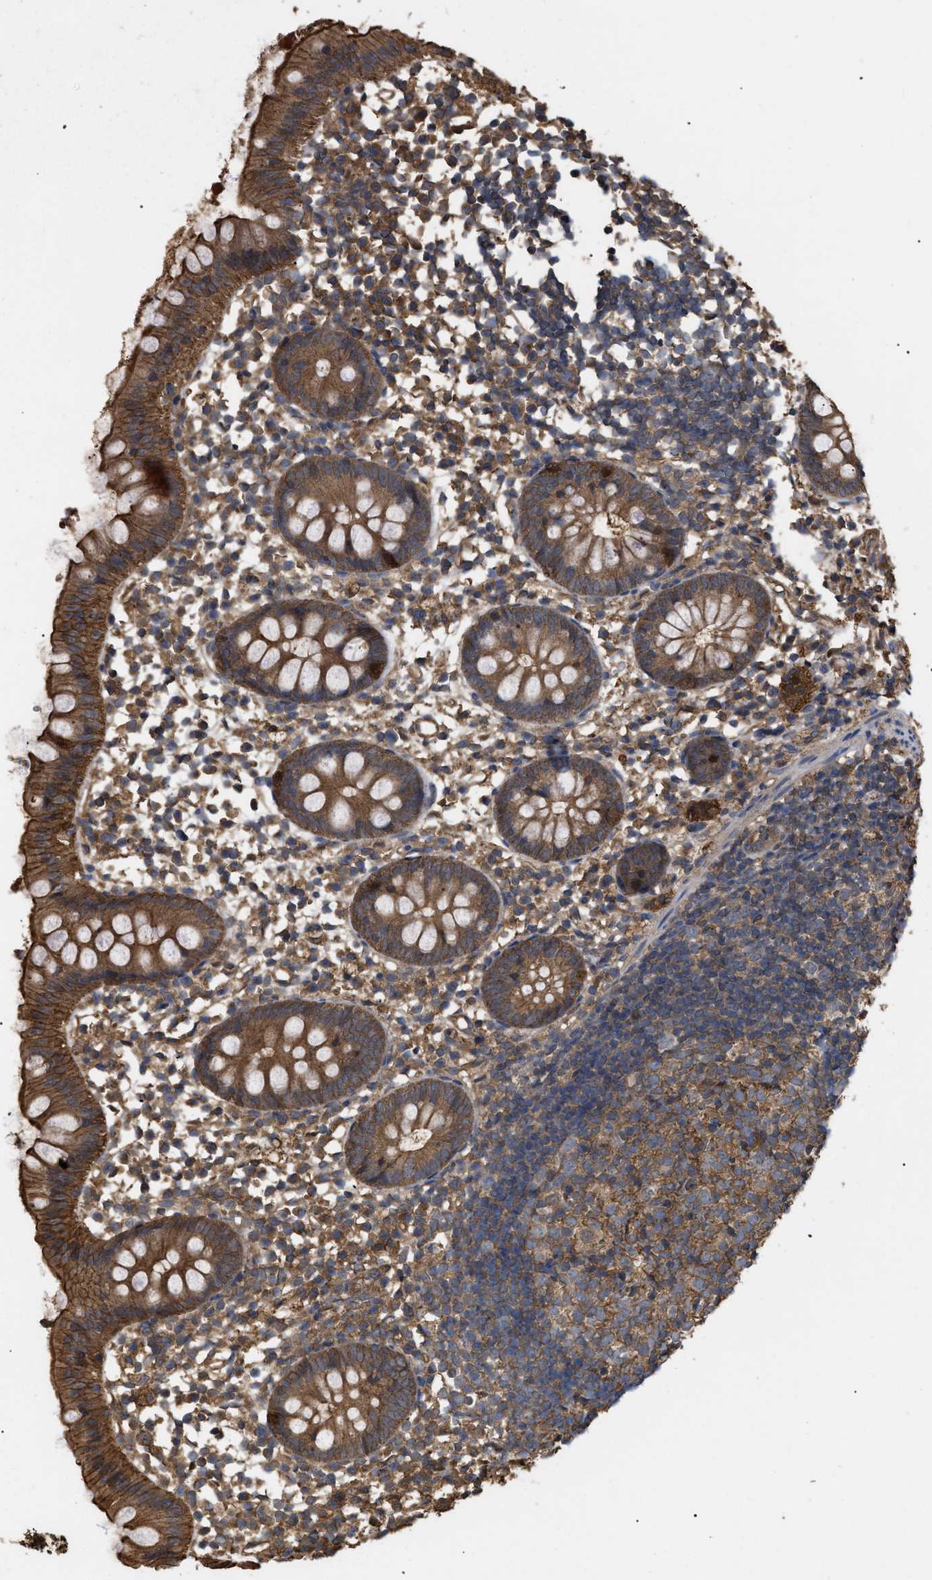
{"staining": {"intensity": "strong", "quantity": ">75%", "location": "cytoplasmic/membranous"}, "tissue": "appendix", "cell_type": "Glandular cells", "image_type": "normal", "snomed": [{"axis": "morphology", "description": "Normal tissue, NOS"}, {"axis": "topography", "description": "Appendix"}], "caption": "Normal appendix shows strong cytoplasmic/membranous expression in approximately >75% of glandular cells The staining was performed using DAB (3,3'-diaminobenzidine), with brown indicating positive protein expression. Nuclei are stained blue with hematoxylin..", "gene": "CALM1", "patient": {"sex": "female", "age": 20}}